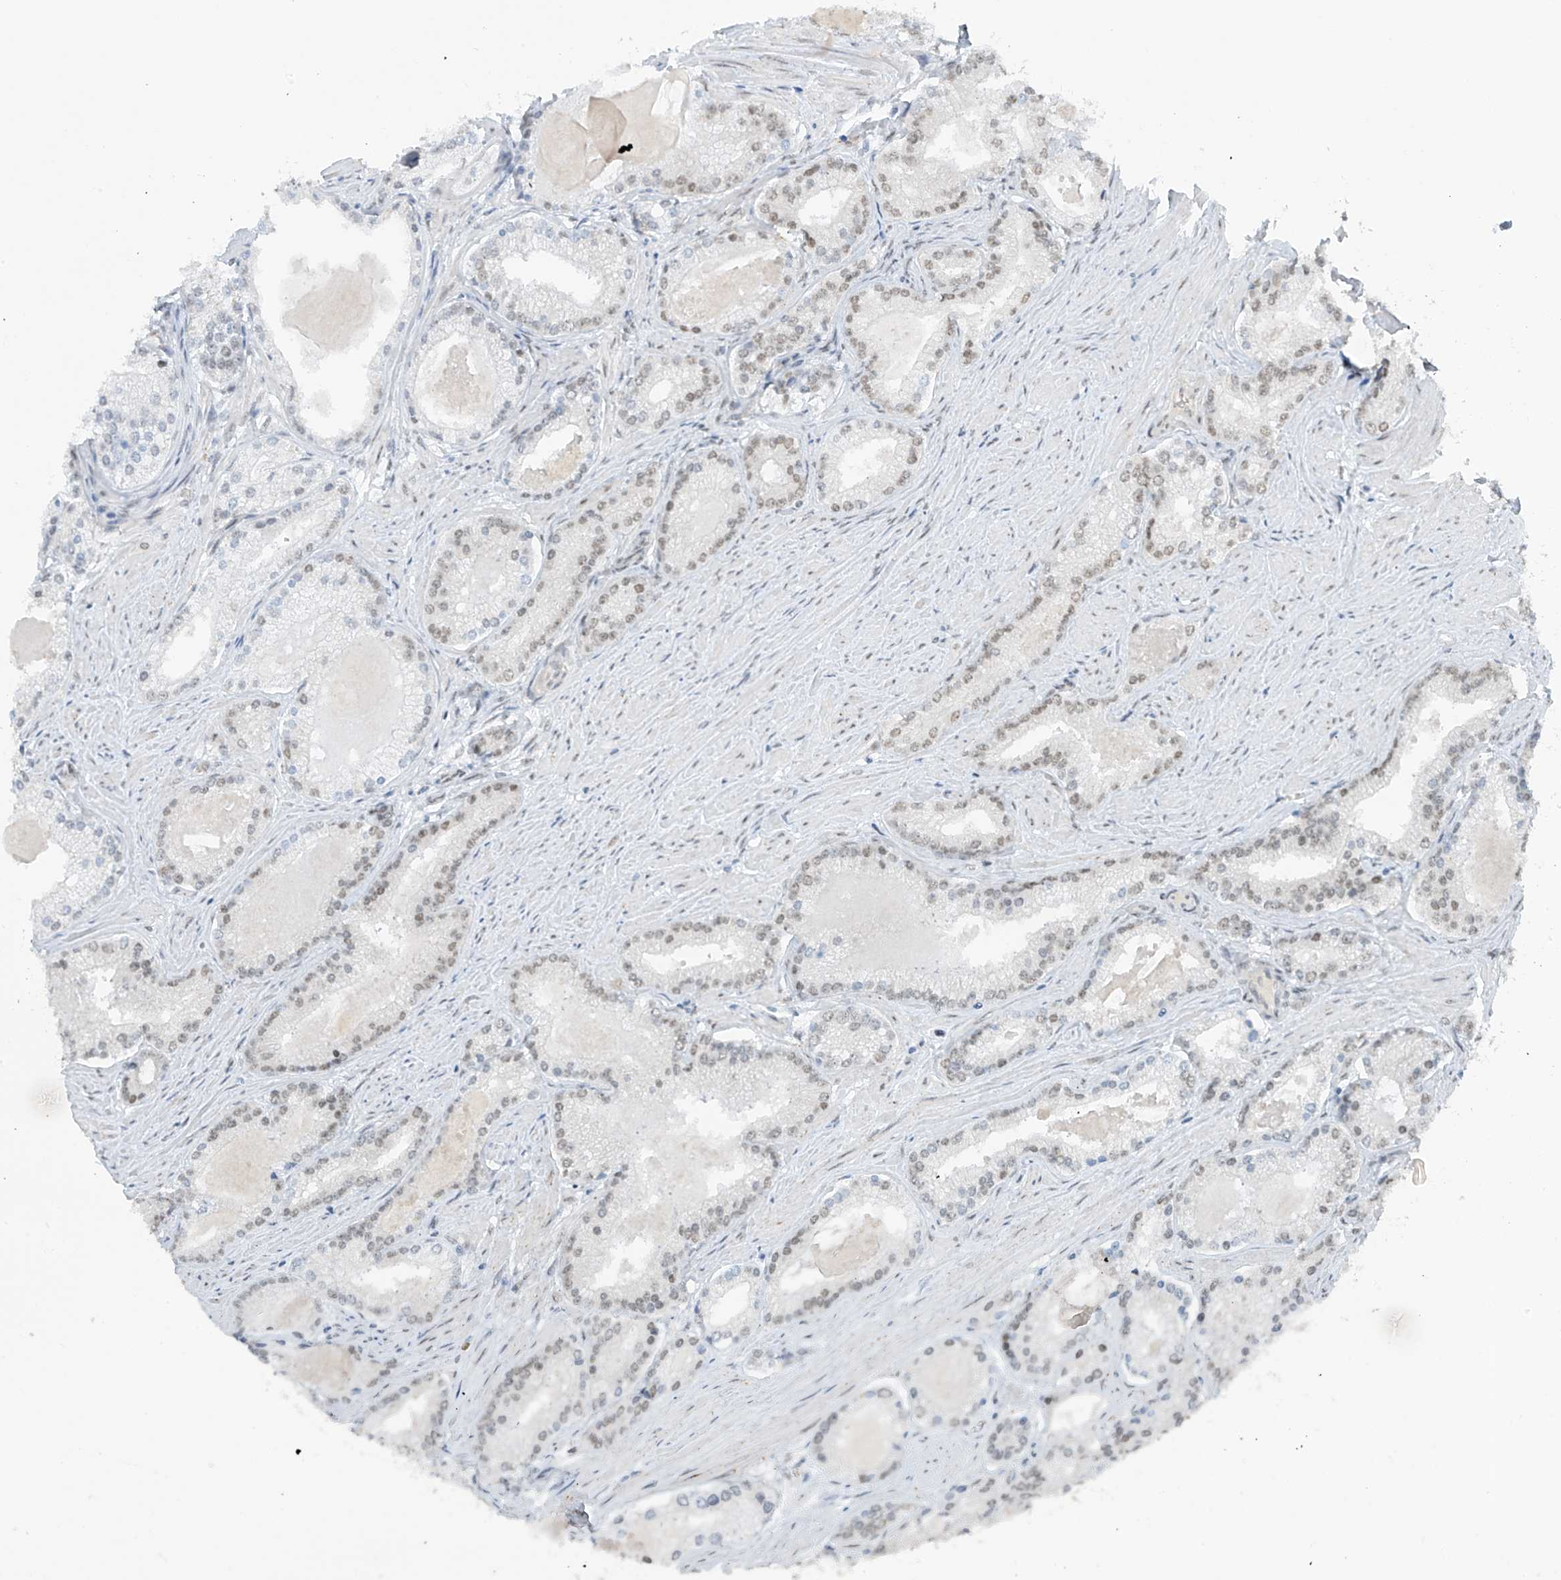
{"staining": {"intensity": "moderate", "quantity": "25%-75%", "location": "nuclear"}, "tissue": "prostate cancer", "cell_type": "Tumor cells", "image_type": "cancer", "snomed": [{"axis": "morphology", "description": "Adenocarcinoma, Low grade"}, {"axis": "topography", "description": "Prostate"}], "caption": "About 25%-75% of tumor cells in human prostate cancer show moderate nuclear protein positivity as visualized by brown immunohistochemical staining.", "gene": "MCM9", "patient": {"sex": "male", "age": 54}}